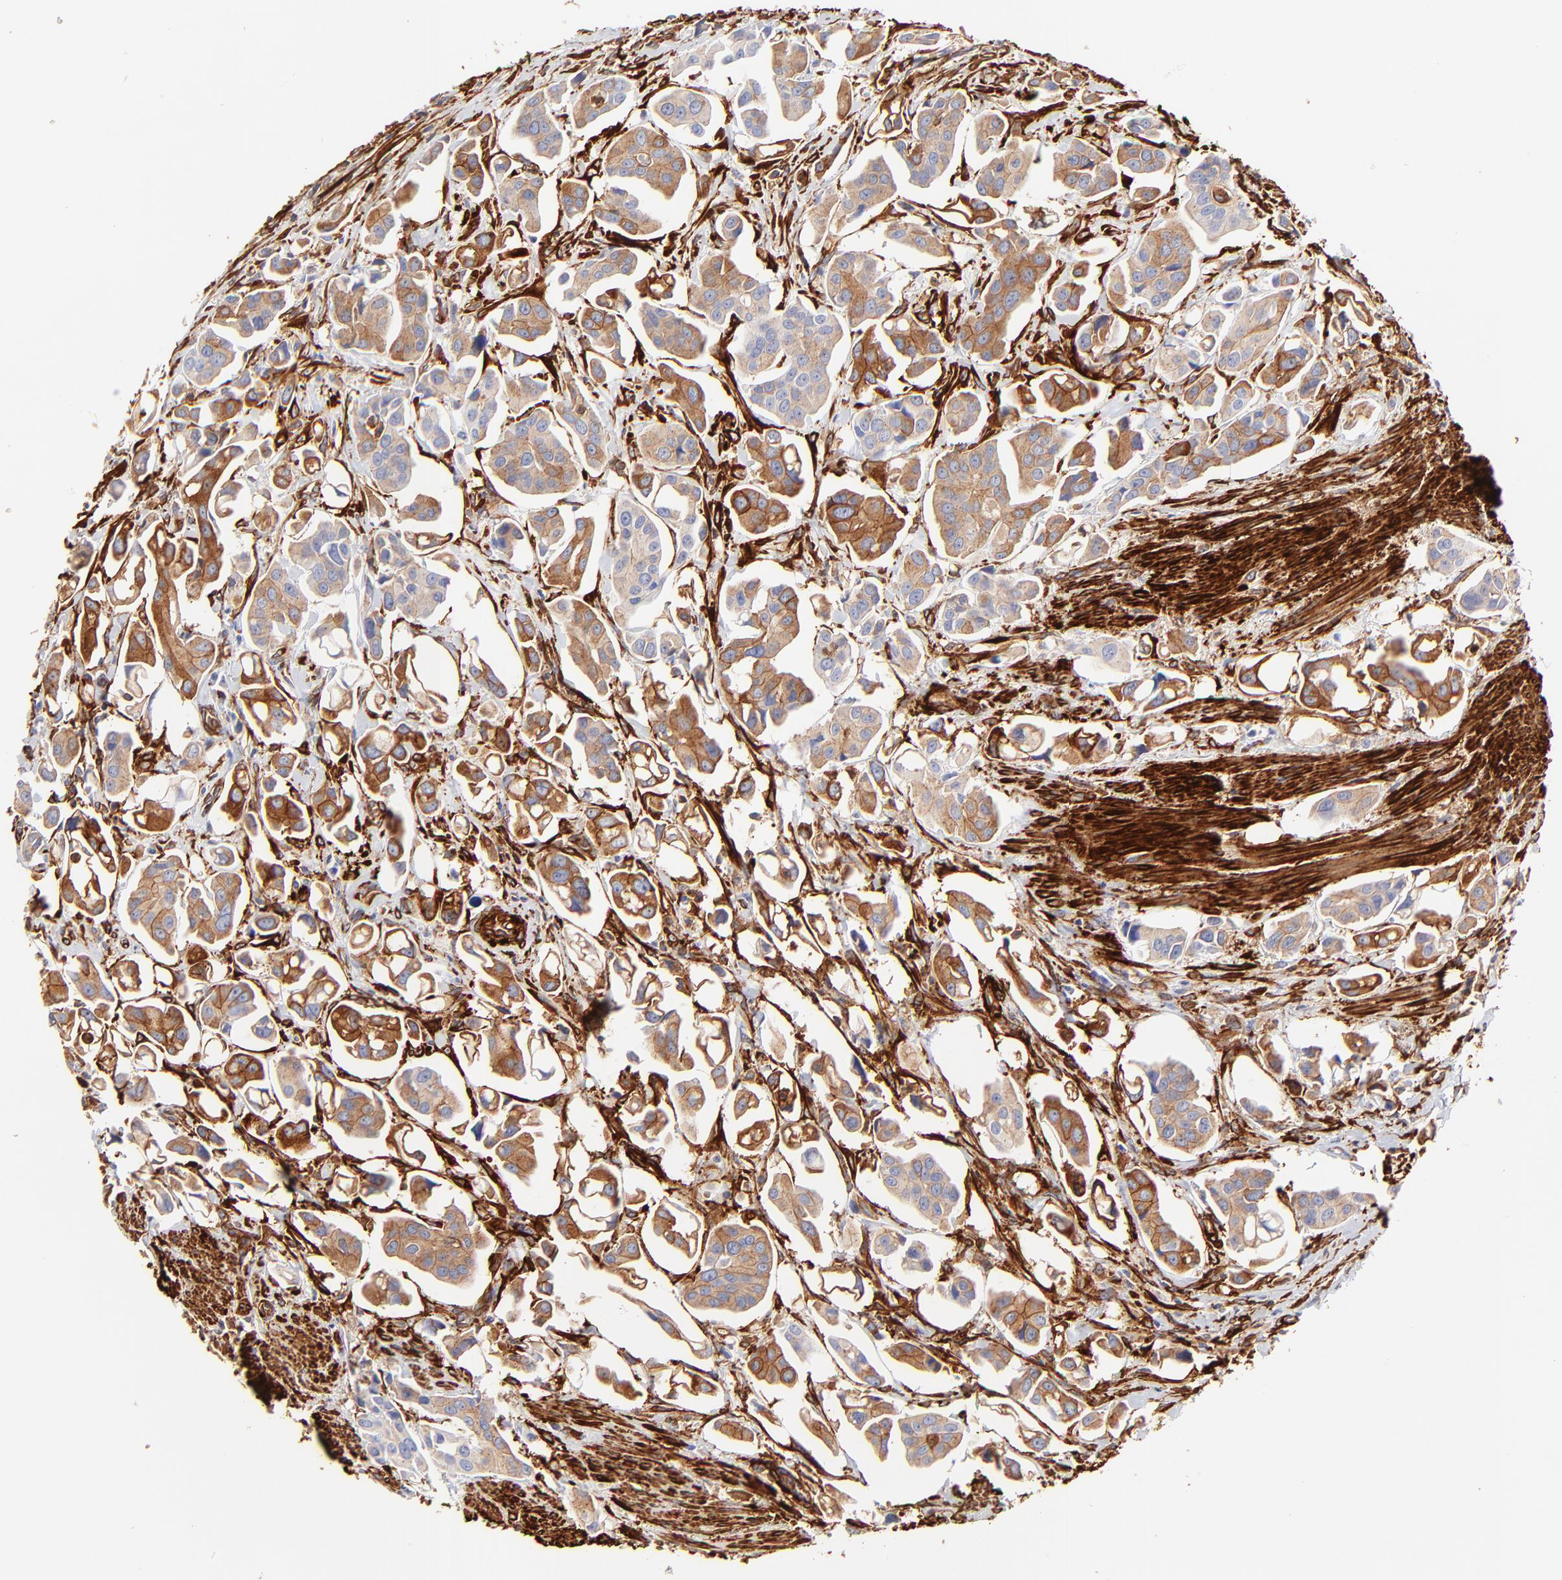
{"staining": {"intensity": "strong", "quantity": ">75%", "location": "cytoplasmic/membranous"}, "tissue": "urothelial cancer", "cell_type": "Tumor cells", "image_type": "cancer", "snomed": [{"axis": "morphology", "description": "Urothelial carcinoma, High grade"}, {"axis": "topography", "description": "Urinary bladder"}], "caption": "DAB (3,3'-diaminobenzidine) immunohistochemical staining of human urothelial cancer exhibits strong cytoplasmic/membranous protein expression in about >75% of tumor cells.", "gene": "FLNA", "patient": {"sex": "male", "age": 66}}